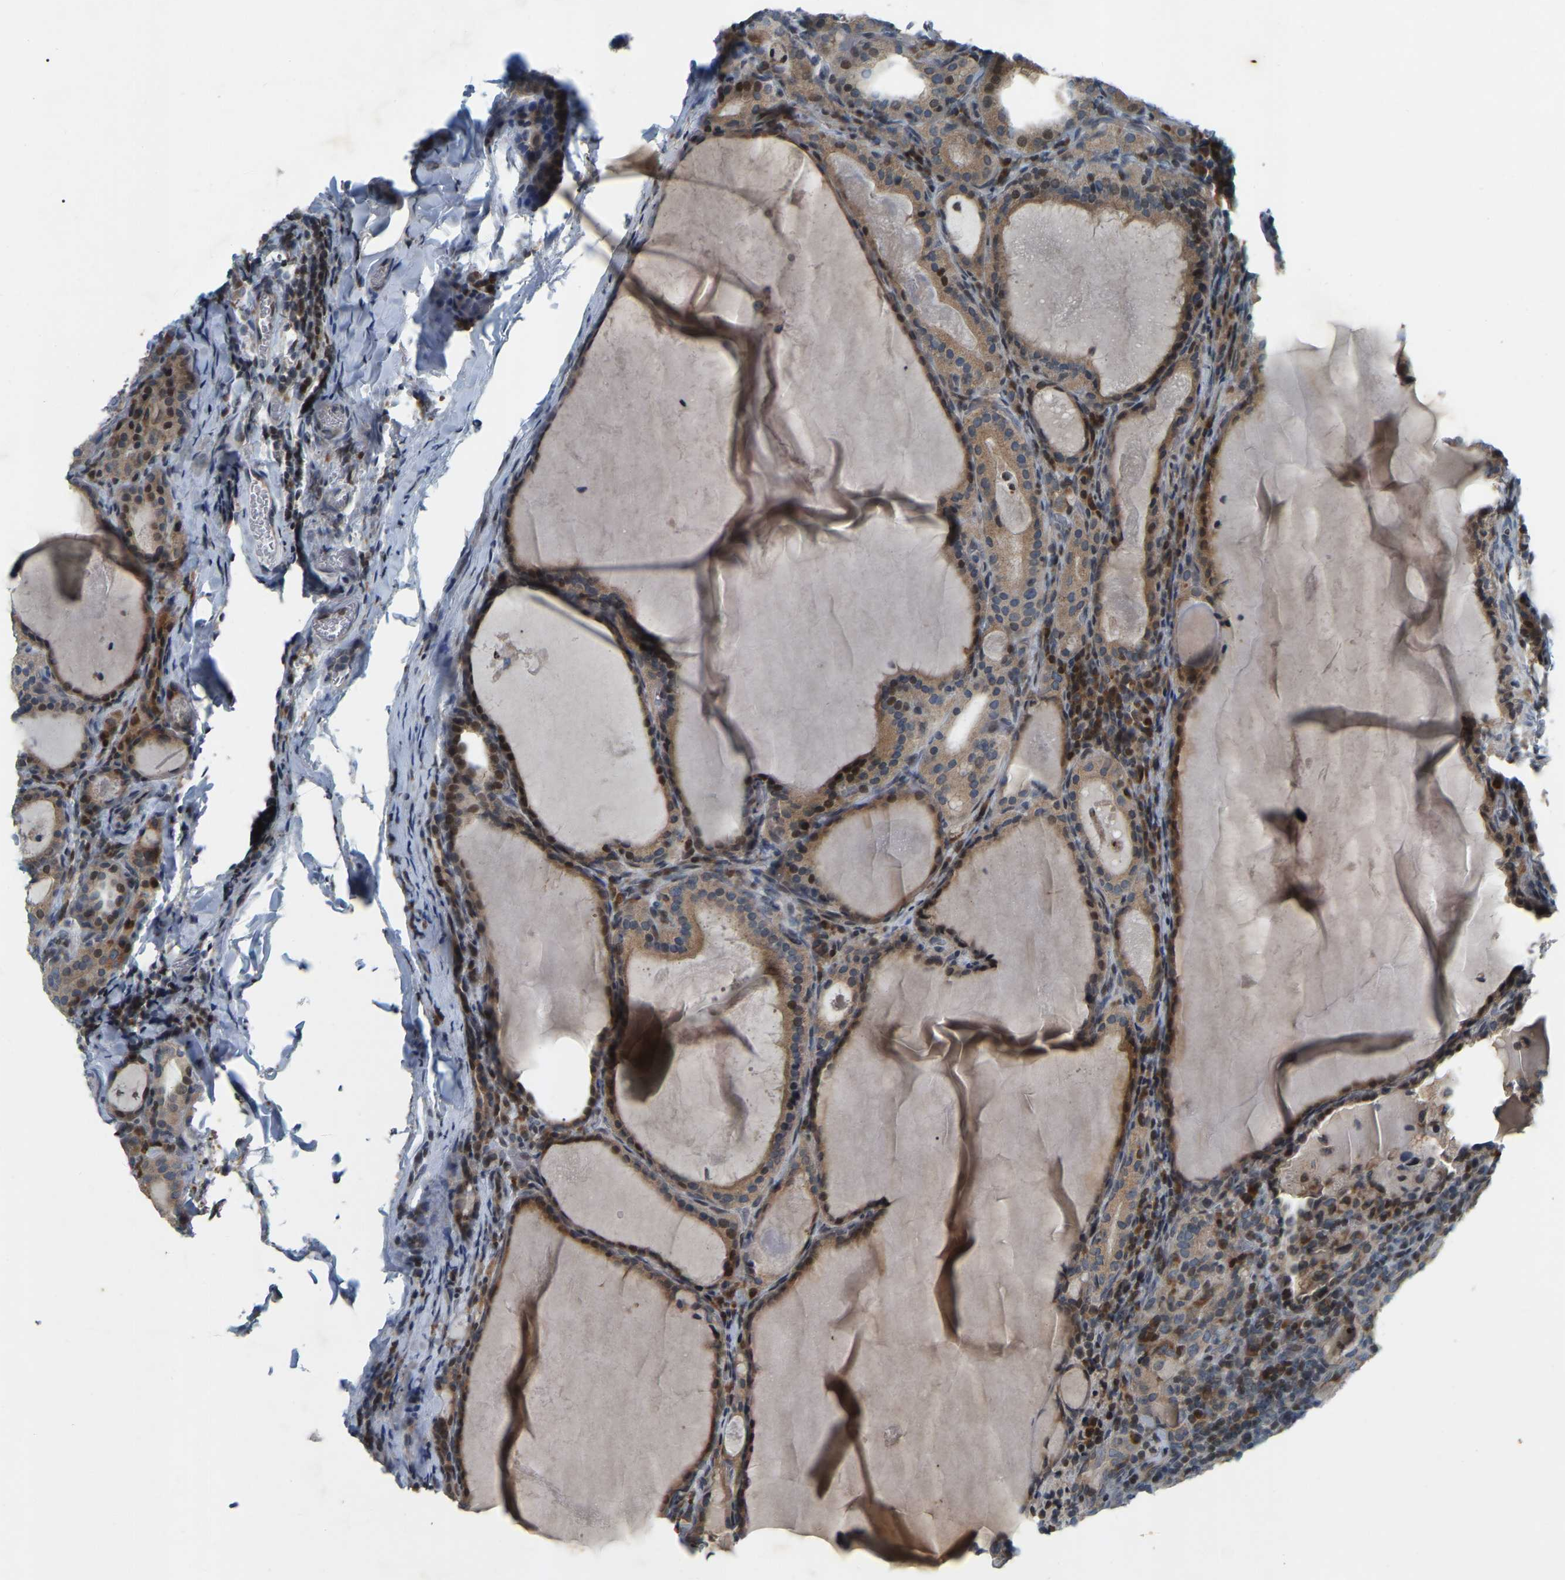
{"staining": {"intensity": "moderate", "quantity": ">75%", "location": "cytoplasmic/membranous,nuclear"}, "tissue": "thyroid cancer", "cell_type": "Tumor cells", "image_type": "cancer", "snomed": [{"axis": "morphology", "description": "Papillary adenocarcinoma, NOS"}, {"axis": "topography", "description": "Thyroid gland"}], "caption": "A high-resolution image shows immunohistochemistry (IHC) staining of thyroid cancer (papillary adenocarcinoma), which displays moderate cytoplasmic/membranous and nuclear staining in about >75% of tumor cells.", "gene": "PARL", "patient": {"sex": "female", "age": 42}}